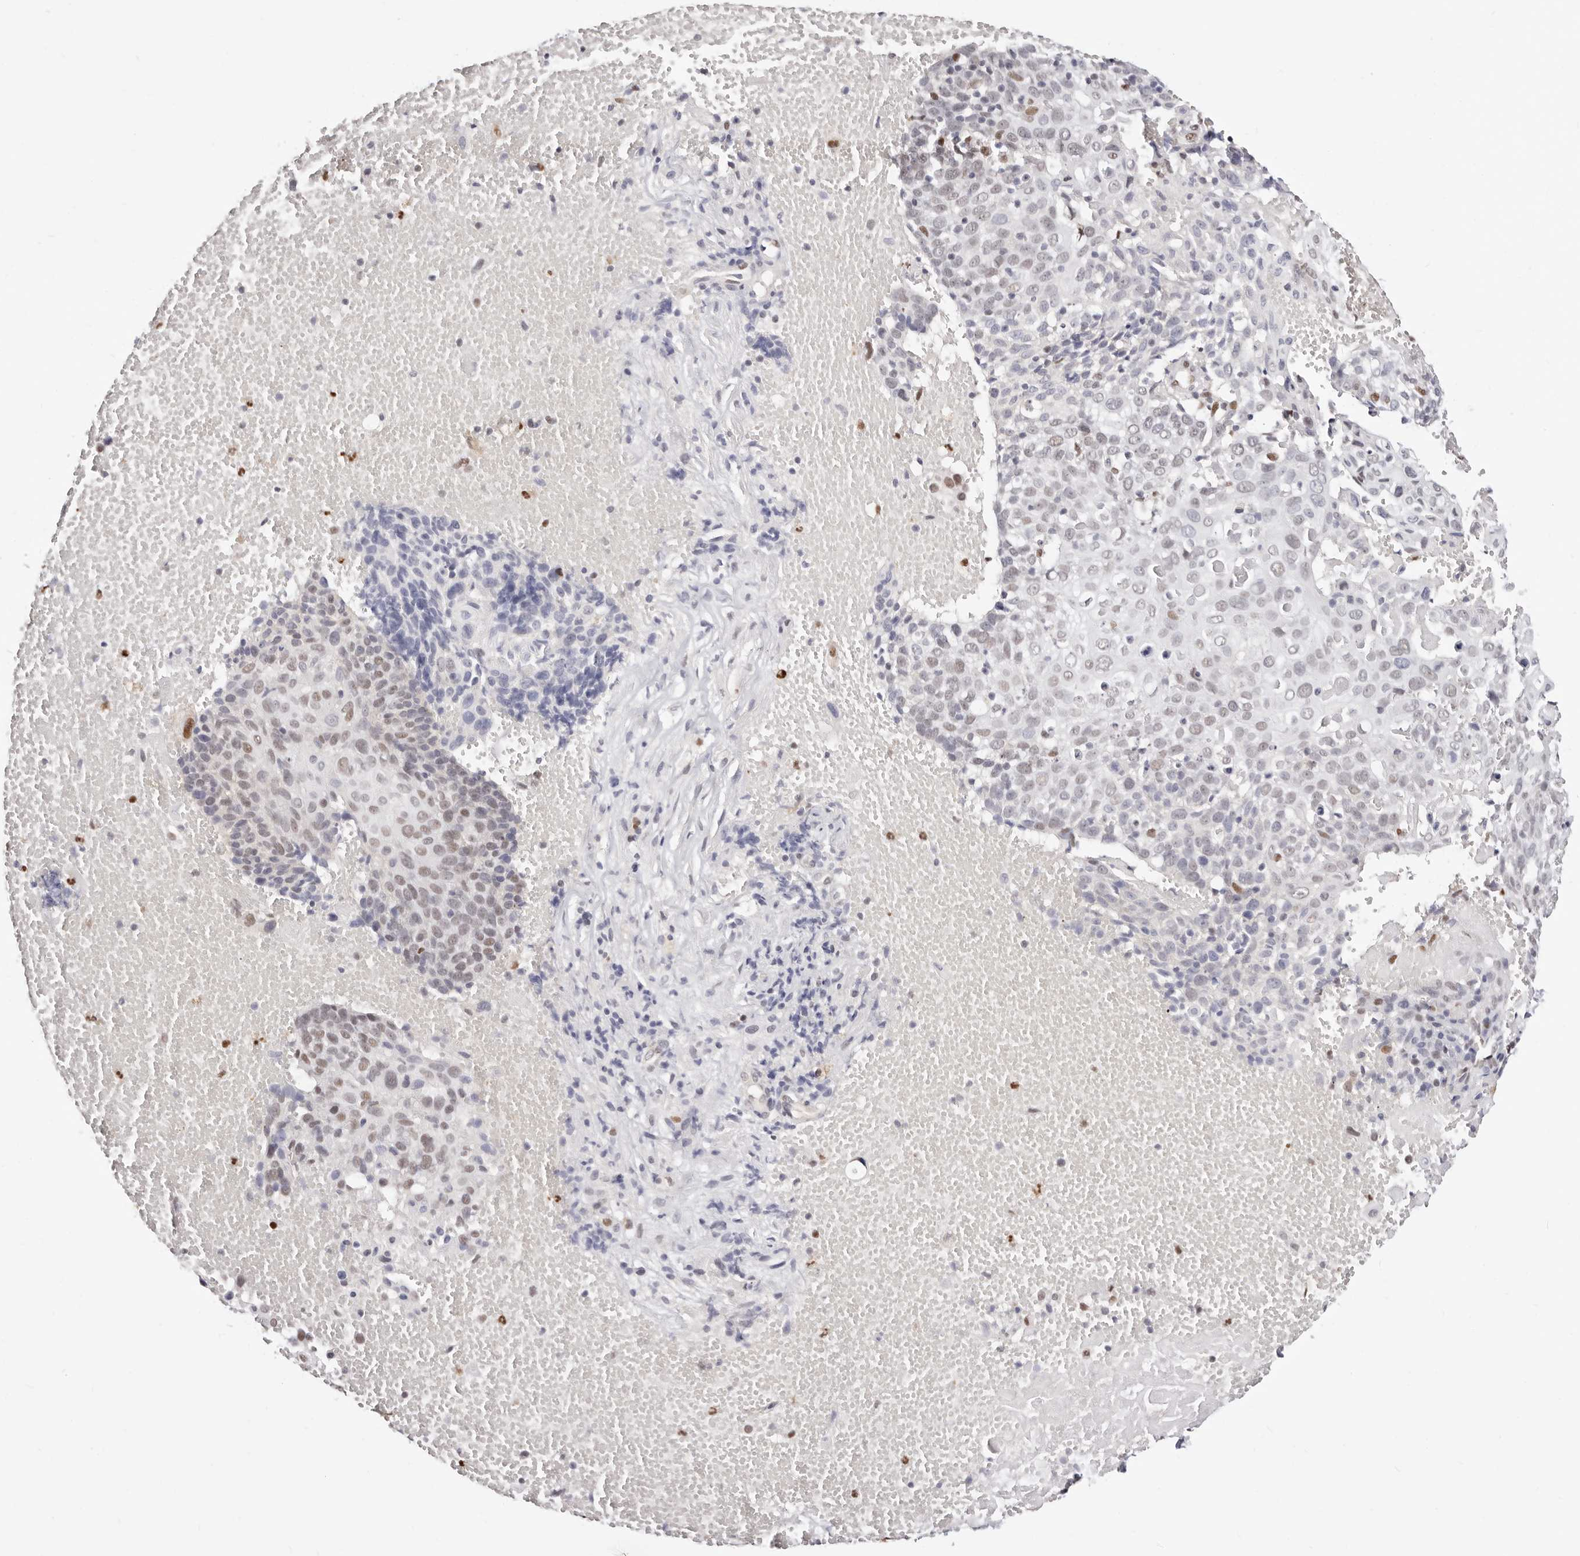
{"staining": {"intensity": "weak", "quantity": ">75%", "location": "nuclear"}, "tissue": "cervical cancer", "cell_type": "Tumor cells", "image_type": "cancer", "snomed": [{"axis": "morphology", "description": "Squamous cell carcinoma, NOS"}, {"axis": "topography", "description": "Cervix"}], "caption": "Tumor cells demonstrate low levels of weak nuclear staining in approximately >75% of cells in cervical cancer (squamous cell carcinoma).", "gene": "TKT", "patient": {"sex": "female", "age": 74}}